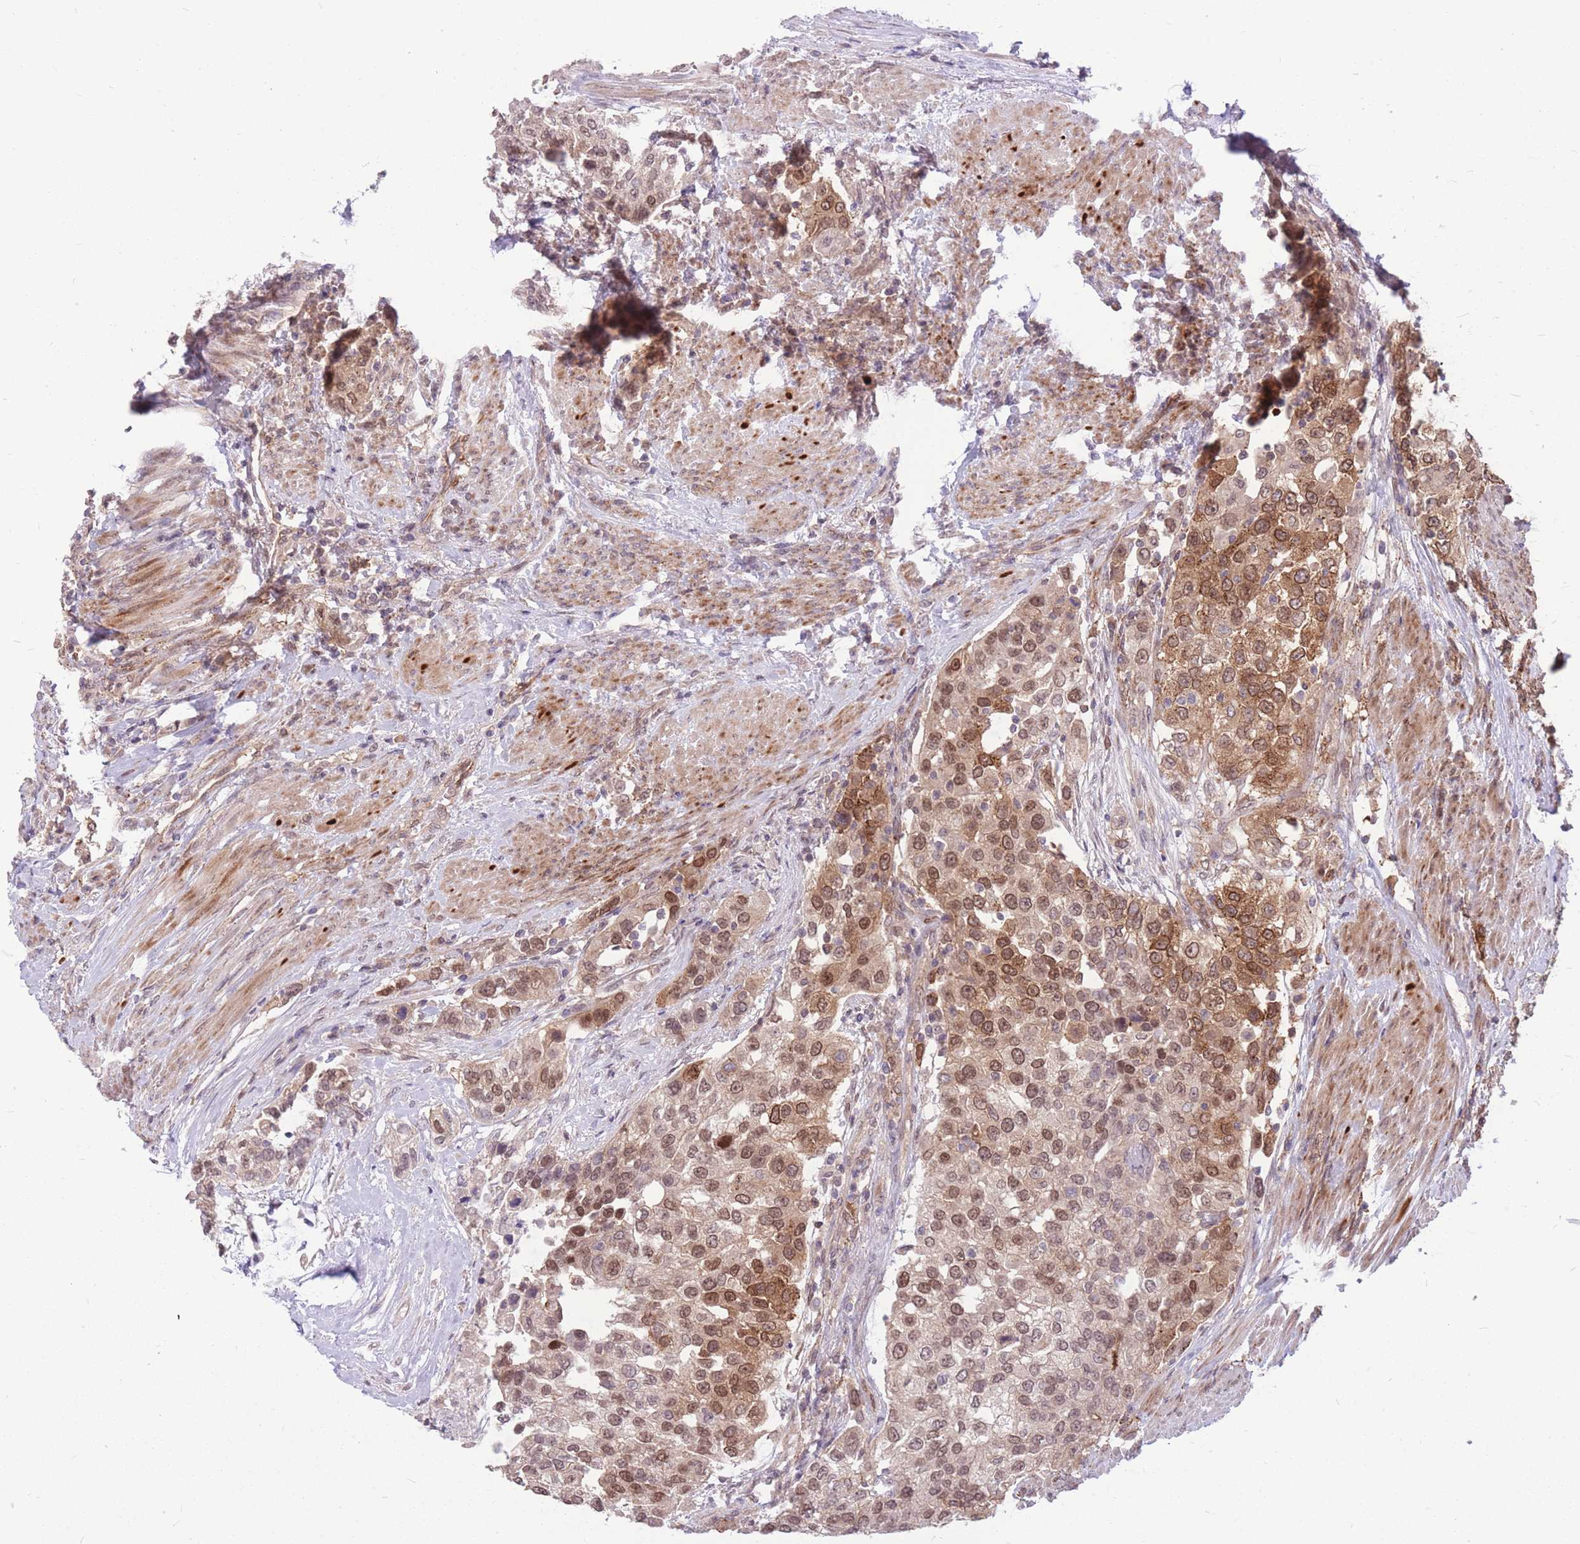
{"staining": {"intensity": "moderate", "quantity": "25%-75%", "location": "cytoplasmic/membranous,nuclear"}, "tissue": "urothelial cancer", "cell_type": "Tumor cells", "image_type": "cancer", "snomed": [{"axis": "morphology", "description": "Urothelial carcinoma, High grade"}, {"axis": "topography", "description": "Urinary bladder"}], "caption": "Brown immunohistochemical staining in urothelial cancer exhibits moderate cytoplasmic/membranous and nuclear expression in approximately 25%-75% of tumor cells. (IHC, brightfield microscopy, high magnification).", "gene": "TCF20", "patient": {"sex": "female", "age": 80}}